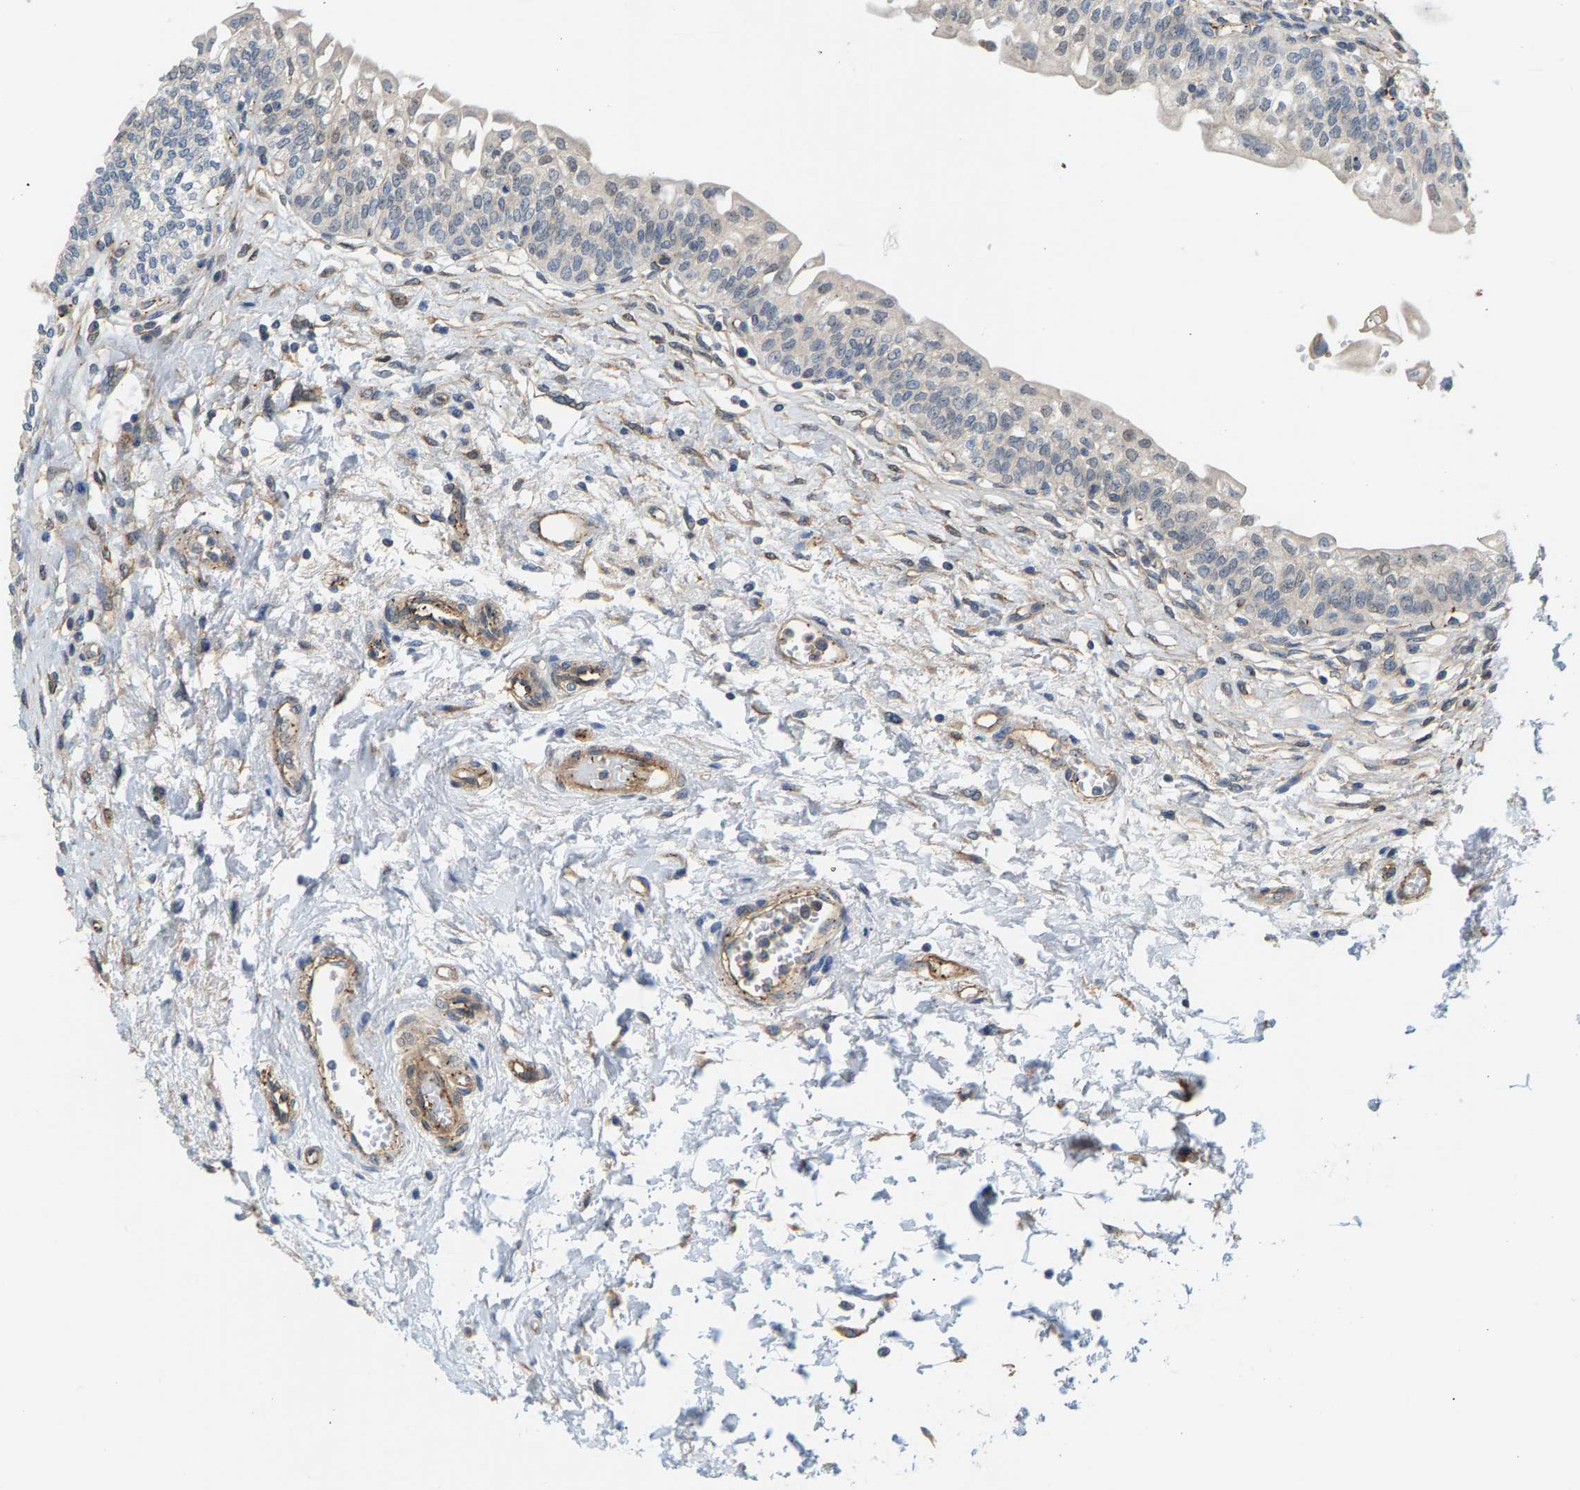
{"staining": {"intensity": "moderate", "quantity": "25%-75%", "location": "cytoplasmic/membranous,nuclear"}, "tissue": "urinary bladder", "cell_type": "Urothelial cells", "image_type": "normal", "snomed": [{"axis": "morphology", "description": "Normal tissue, NOS"}, {"axis": "topography", "description": "Urinary bladder"}], "caption": "An image of human urinary bladder stained for a protein demonstrates moderate cytoplasmic/membranous,nuclear brown staining in urothelial cells.", "gene": "KRTAP27", "patient": {"sex": "male", "age": 55}}